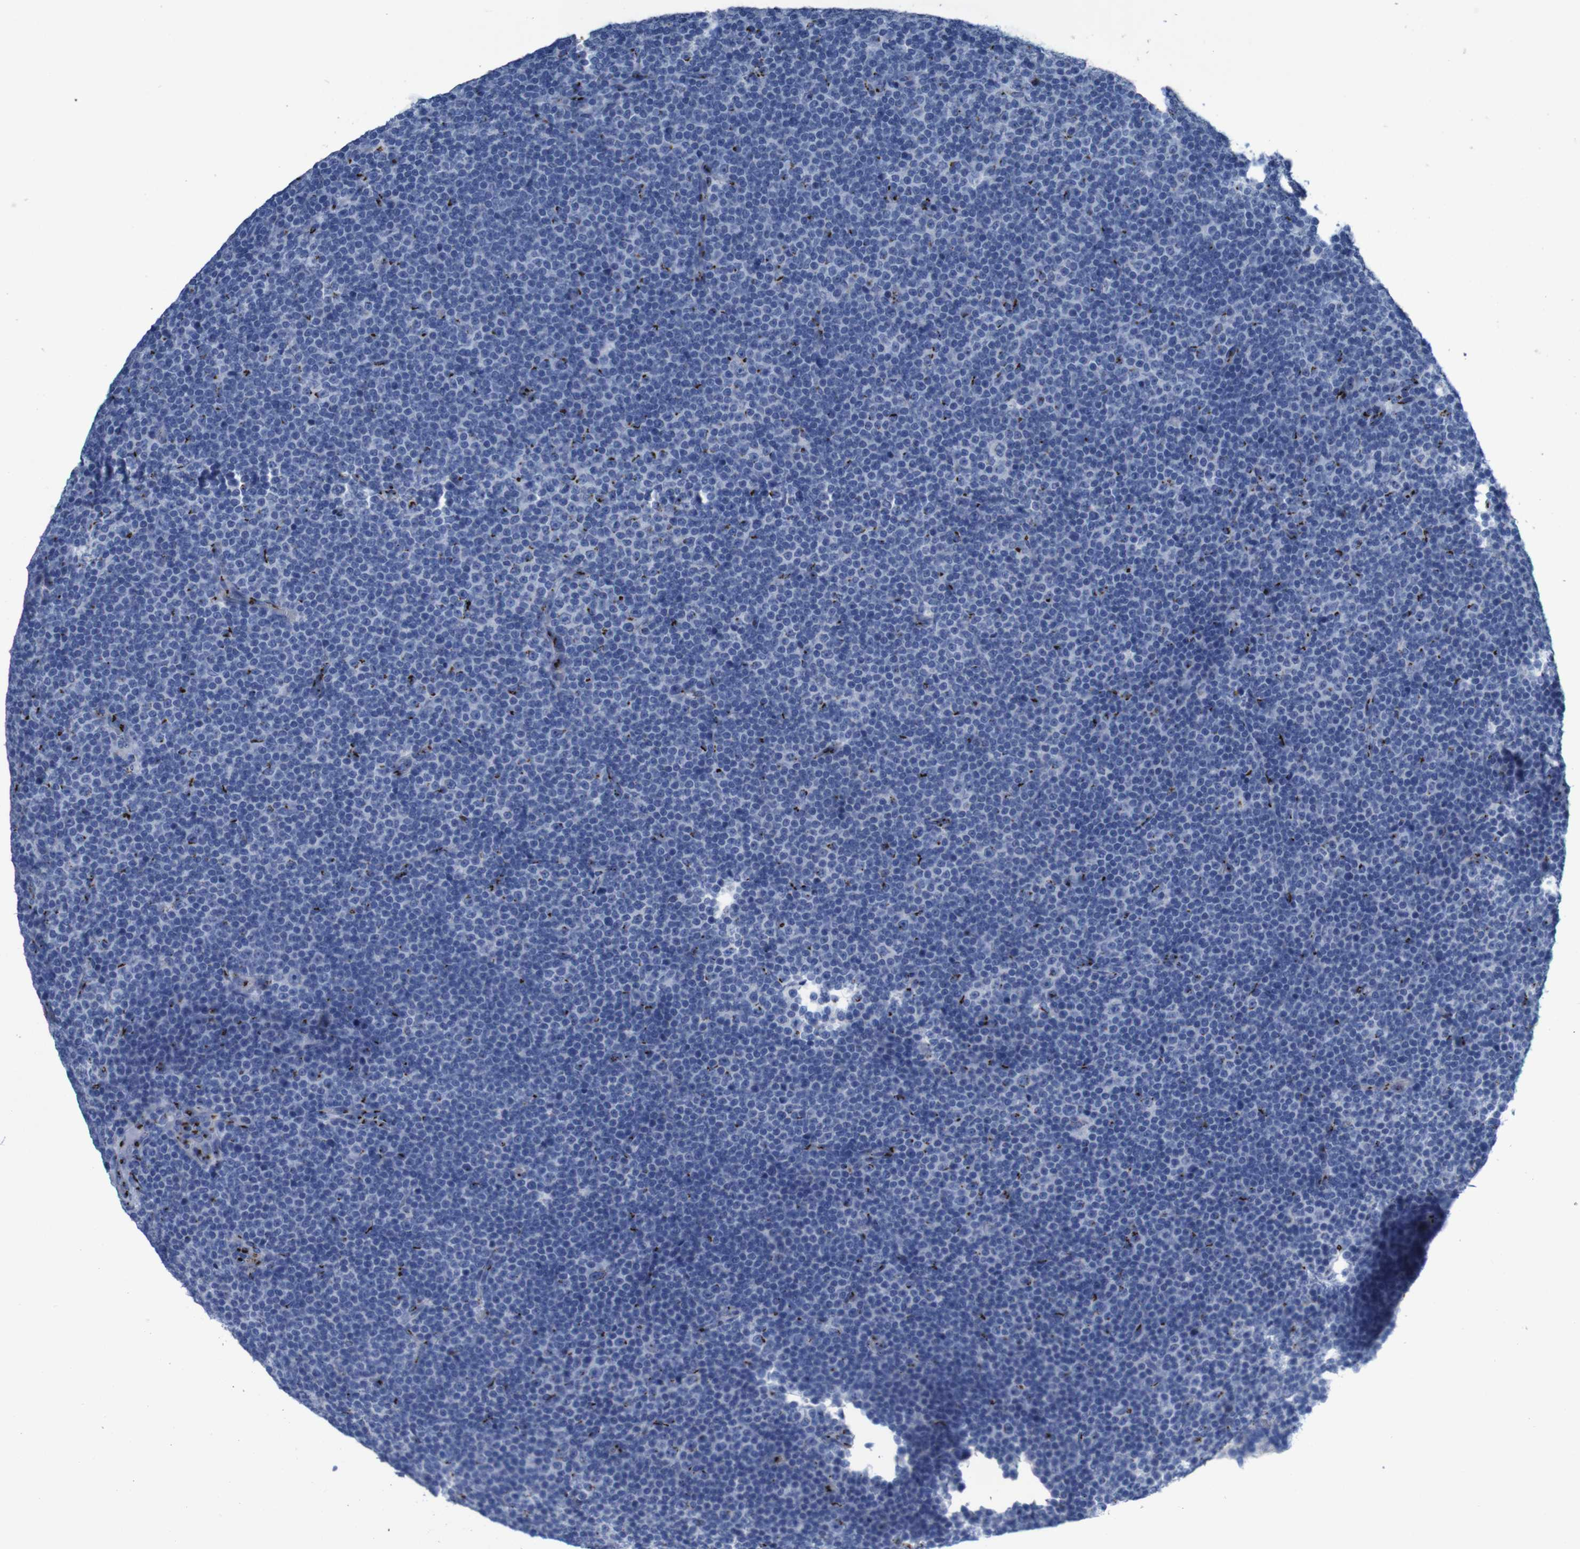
{"staining": {"intensity": "strong", "quantity": "<25%", "location": "cytoplasmic/membranous"}, "tissue": "lymphoma", "cell_type": "Tumor cells", "image_type": "cancer", "snomed": [{"axis": "morphology", "description": "Malignant lymphoma, non-Hodgkin's type, Low grade"}, {"axis": "topography", "description": "Lymph node"}], "caption": "A high-resolution histopathology image shows immunohistochemistry (IHC) staining of lymphoma, which displays strong cytoplasmic/membranous expression in approximately <25% of tumor cells. Nuclei are stained in blue.", "gene": "GOLM1", "patient": {"sex": "female", "age": 67}}